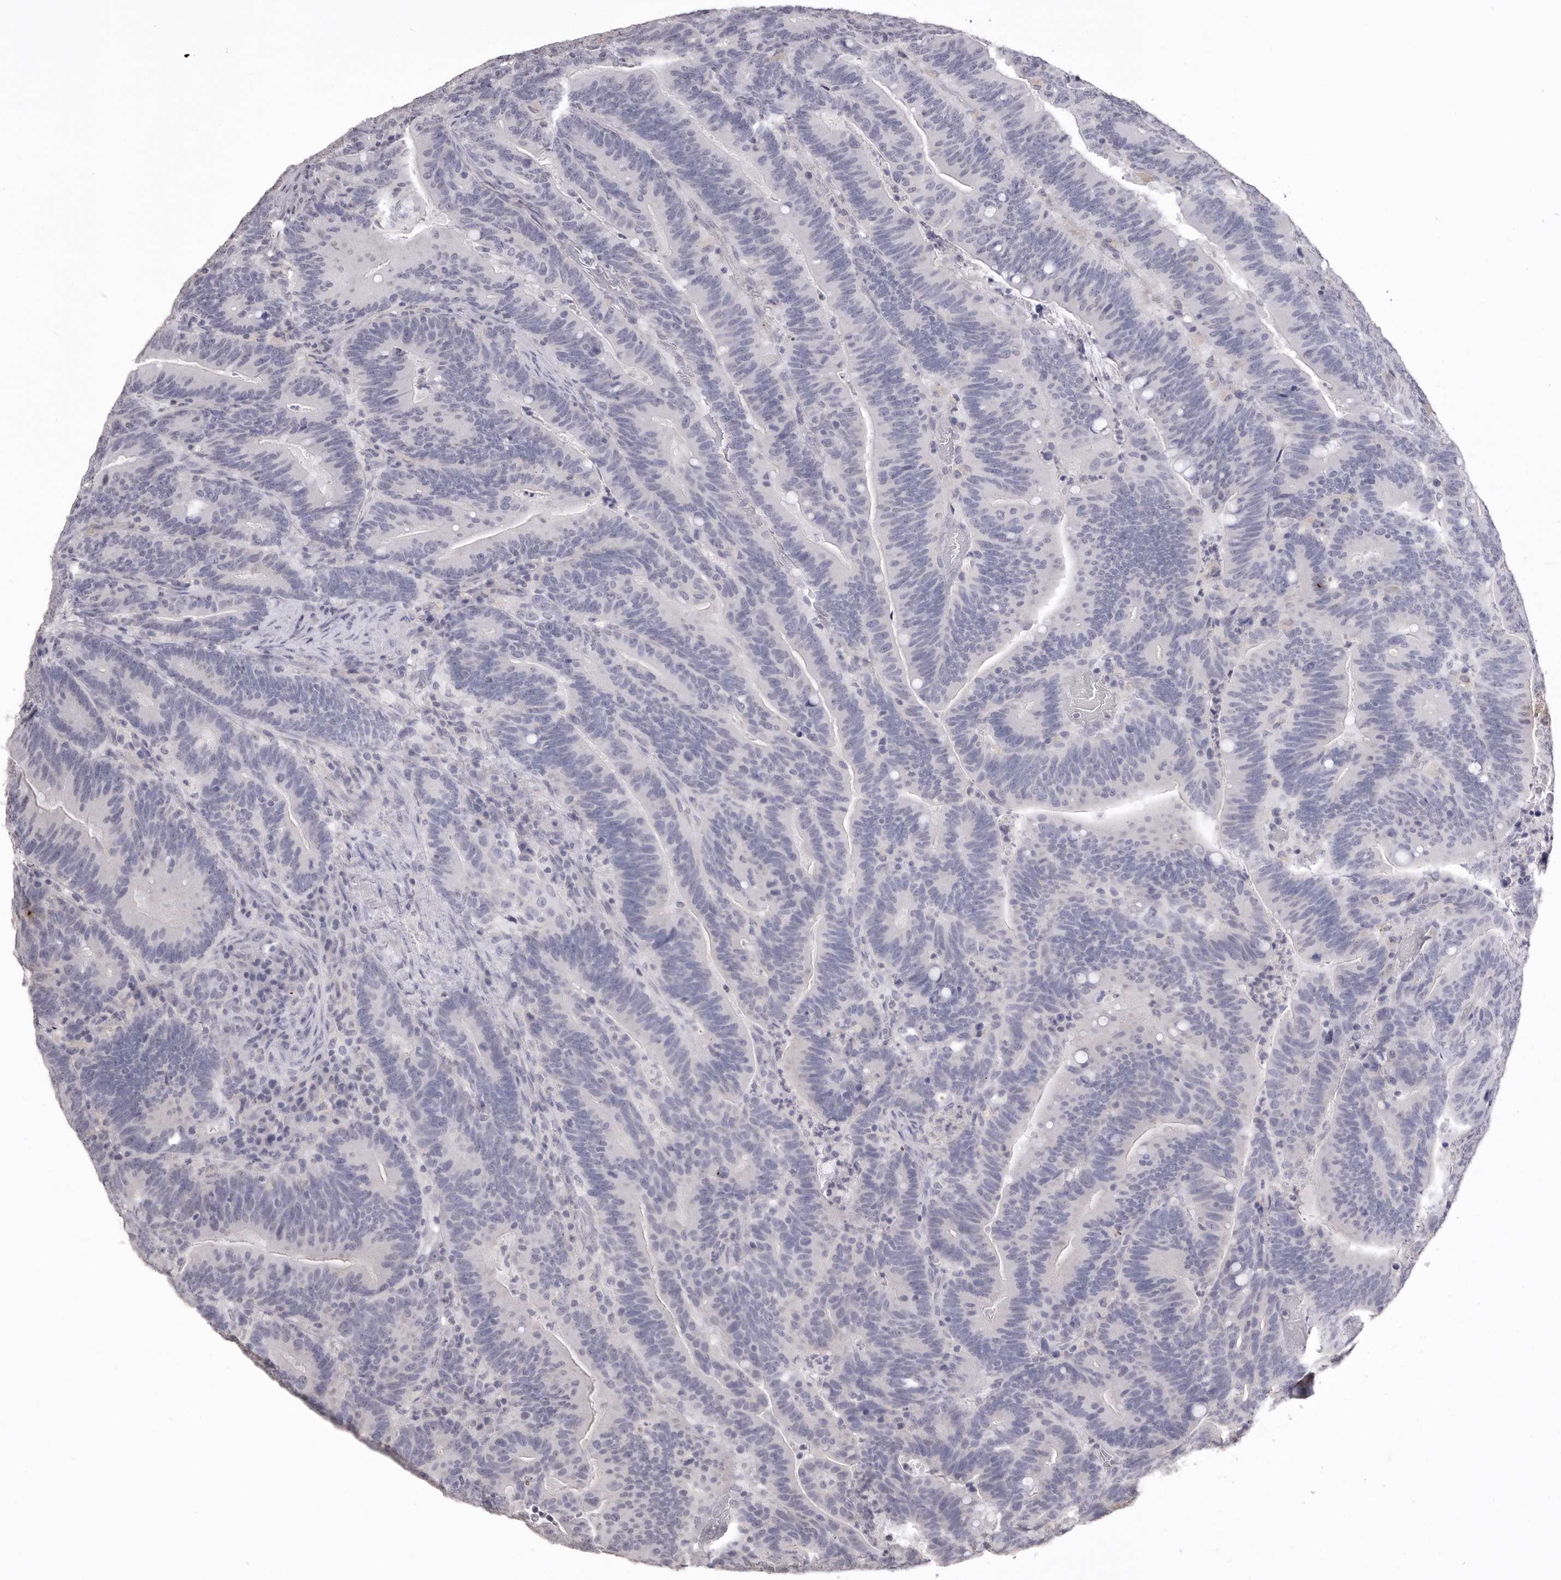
{"staining": {"intensity": "negative", "quantity": "none", "location": "none"}, "tissue": "colorectal cancer", "cell_type": "Tumor cells", "image_type": "cancer", "snomed": [{"axis": "morphology", "description": "Adenocarcinoma, NOS"}, {"axis": "topography", "description": "Colon"}], "caption": "This is a histopathology image of IHC staining of colorectal cancer, which shows no expression in tumor cells. The staining is performed using DAB brown chromogen with nuclei counter-stained in using hematoxylin.", "gene": "ICAM5", "patient": {"sex": "female", "age": 66}}